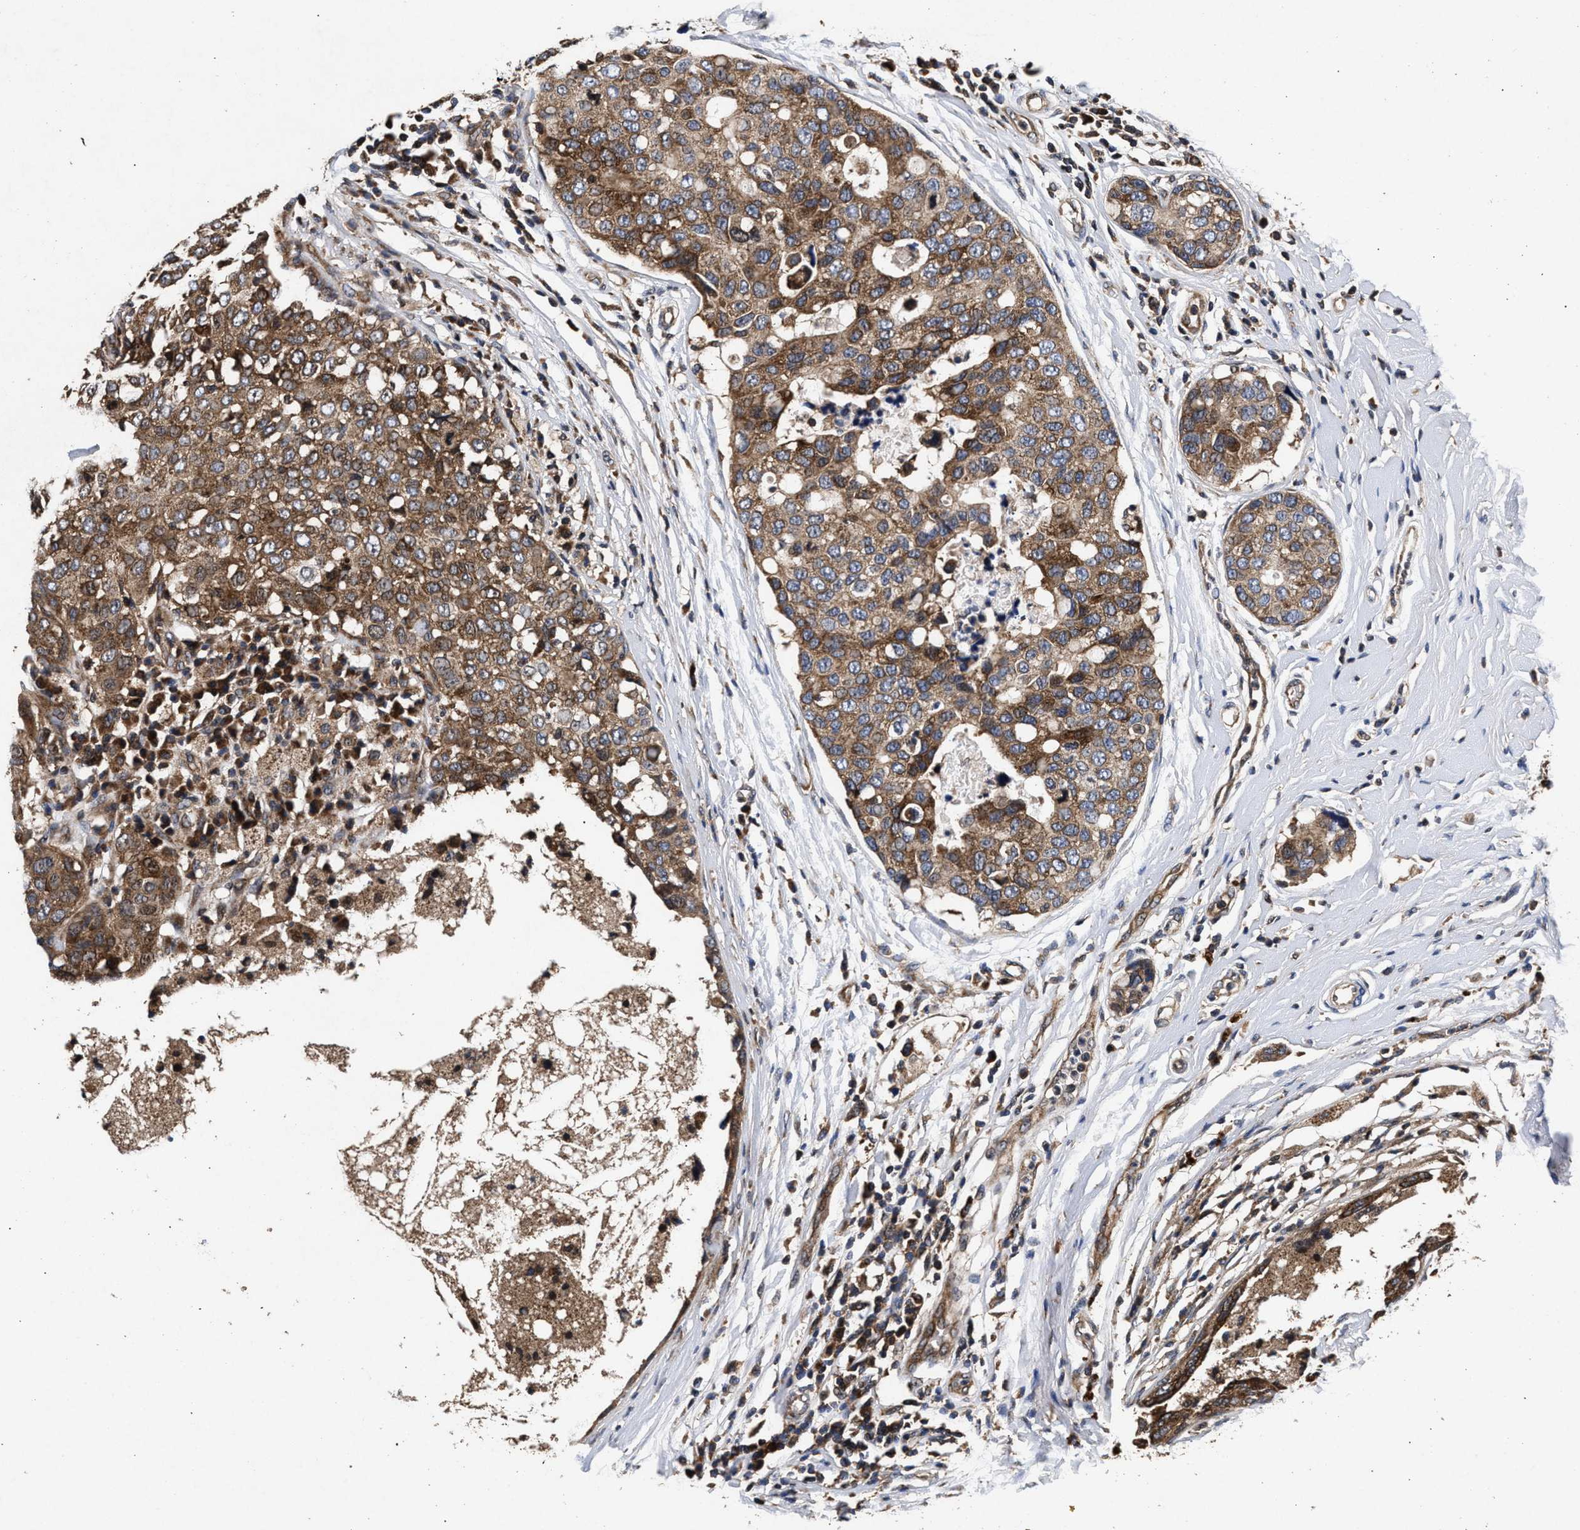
{"staining": {"intensity": "moderate", "quantity": ">75%", "location": "cytoplasmic/membranous"}, "tissue": "breast cancer", "cell_type": "Tumor cells", "image_type": "cancer", "snomed": [{"axis": "morphology", "description": "Duct carcinoma"}, {"axis": "topography", "description": "Breast"}], "caption": "Protein staining exhibits moderate cytoplasmic/membranous staining in approximately >75% of tumor cells in breast cancer (invasive ductal carcinoma). (DAB IHC with brightfield microscopy, high magnification).", "gene": "NFKB2", "patient": {"sex": "female", "age": 27}}